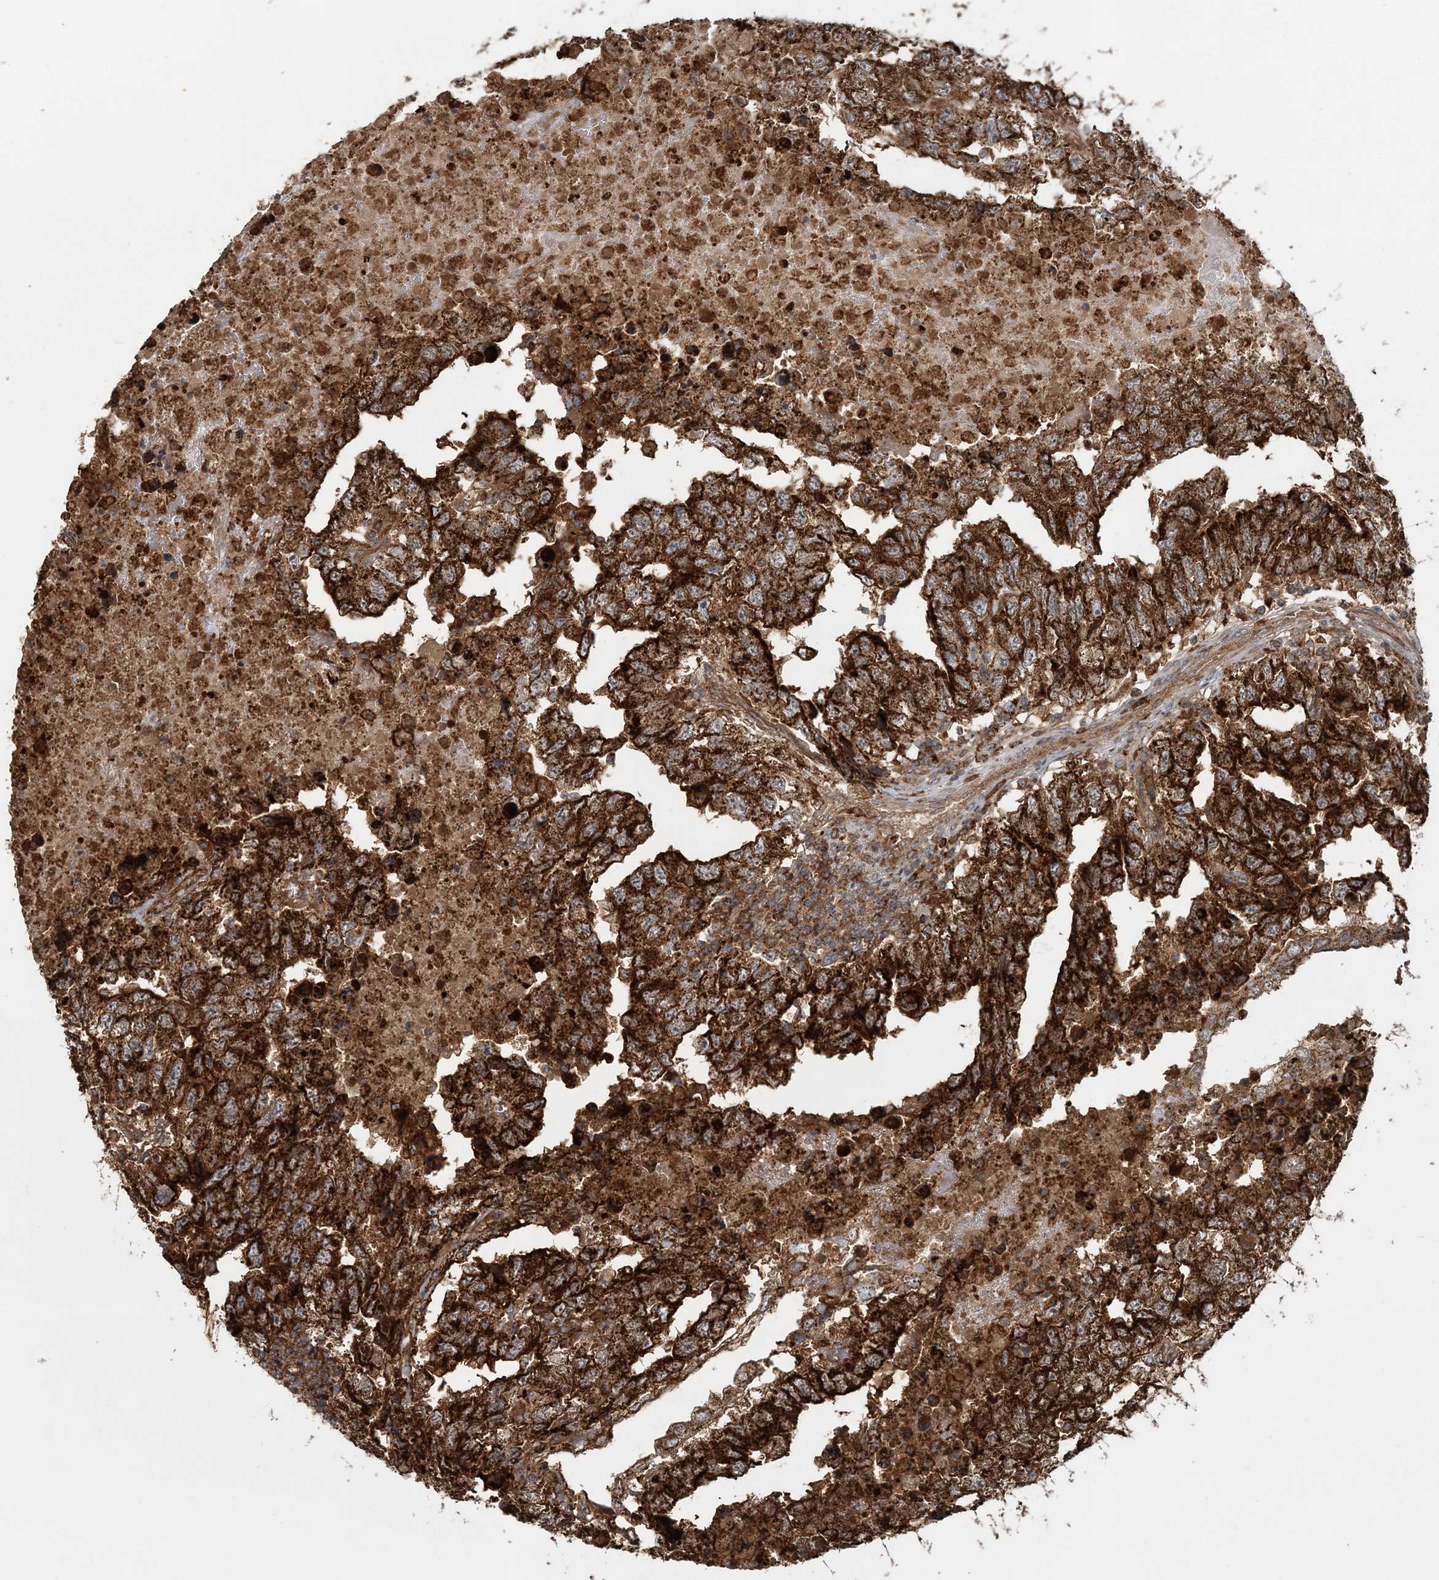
{"staining": {"intensity": "strong", "quantity": ">75%", "location": "cytoplasmic/membranous"}, "tissue": "testis cancer", "cell_type": "Tumor cells", "image_type": "cancer", "snomed": [{"axis": "morphology", "description": "Carcinoma, Embryonal, NOS"}, {"axis": "topography", "description": "Testis"}], "caption": "Testis cancer (embryonal carcinoma) stained for a protein shows strong cytoplasmic/membranous positivity in tumor cells. (IHC, brightfield microscopy, high magnification).", "gene": "LRPPRC", "patient": {"sex": "male", "age": 36}}